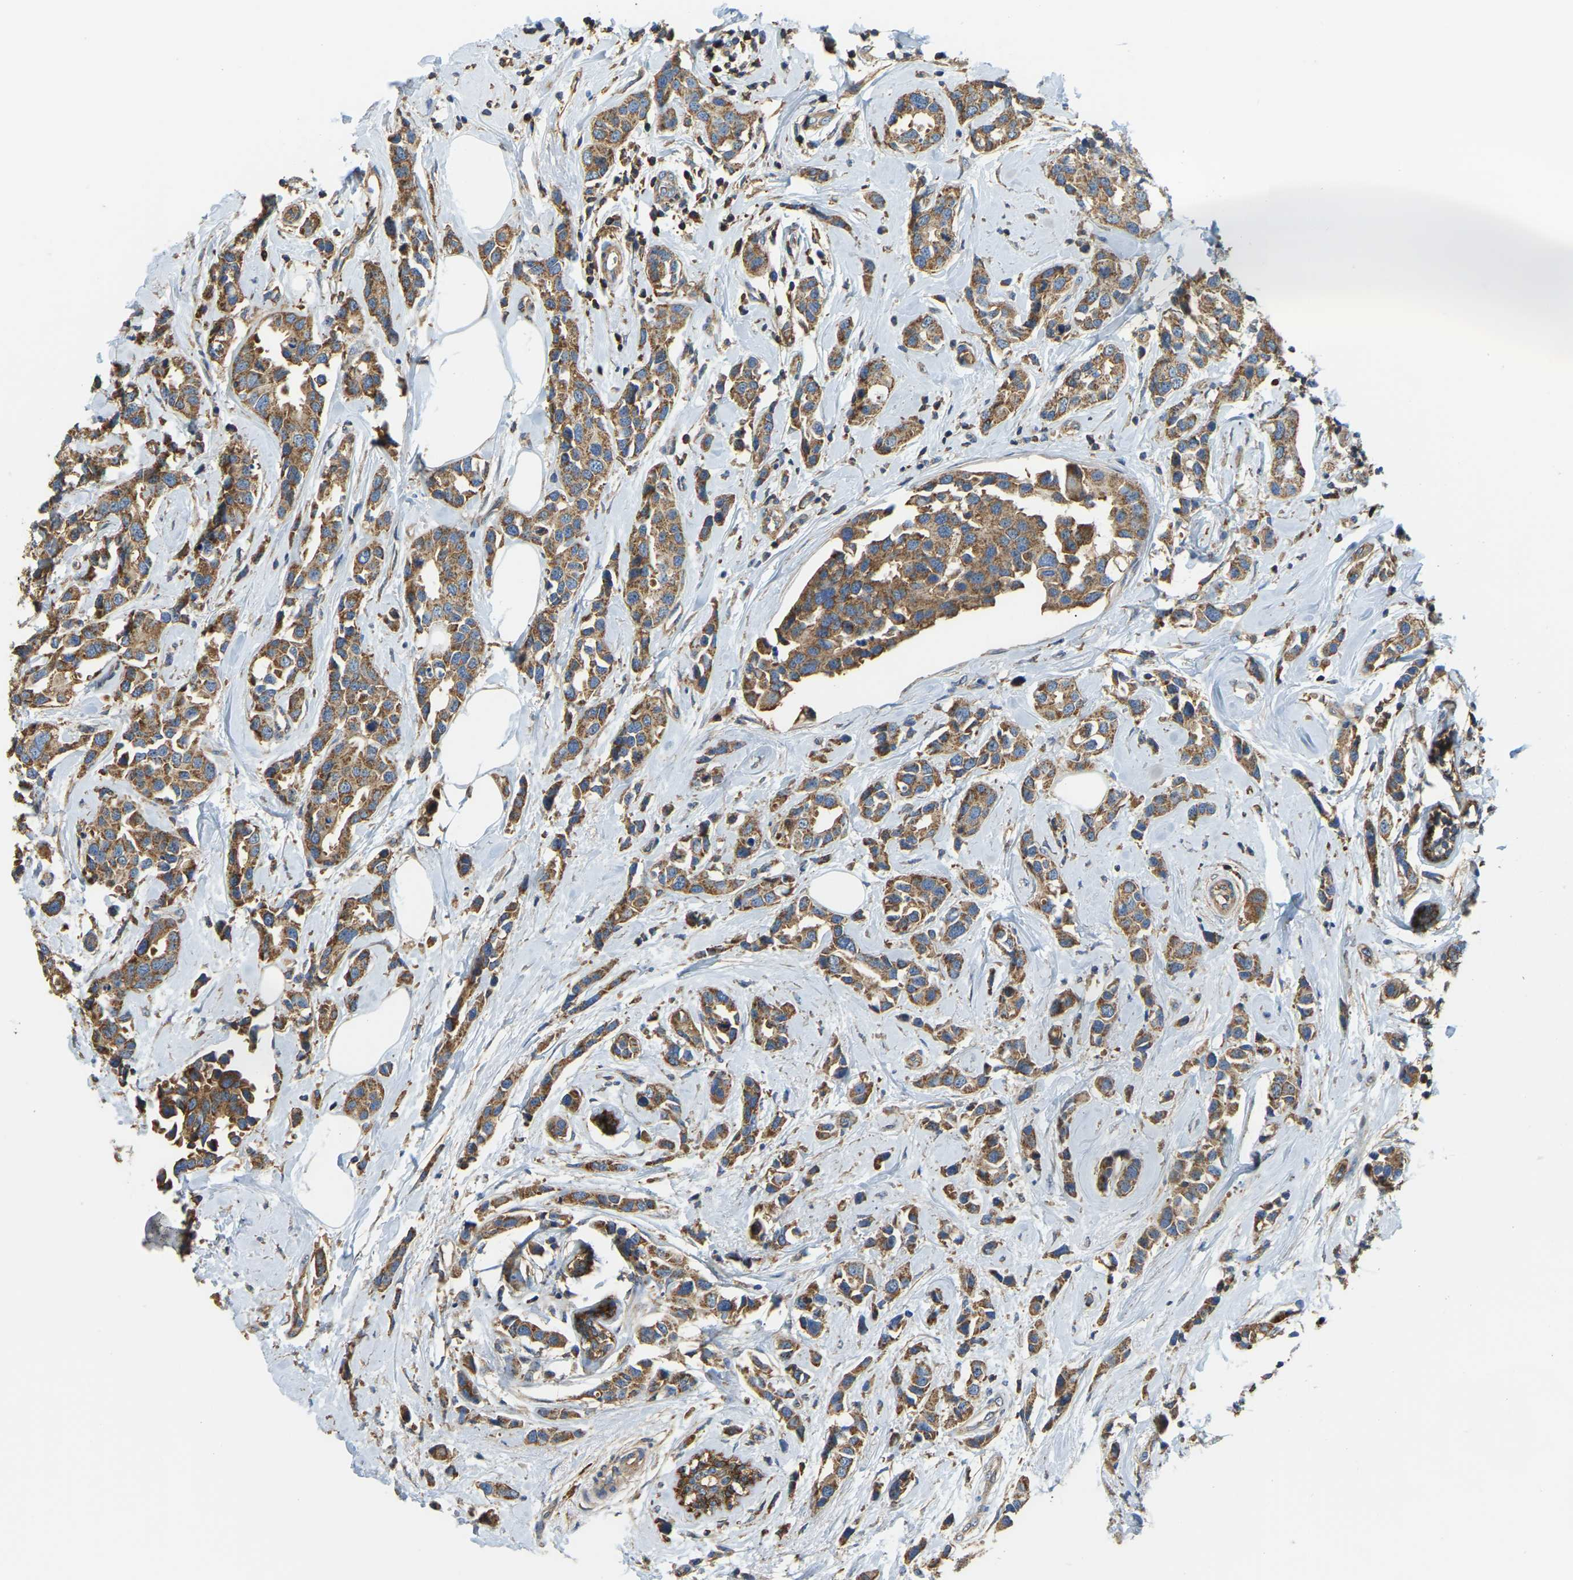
{"staining": {"intensity": "strong", "quantity": ">75%", "location": "cytoplasmic/membranous"}, "tissue": "breast cancer", "cell_type": "Tumor cells", "image_type": "cancer", "snomed": [{"axis": "morphology", "description": "Normal tissue, NOS"}, {"axis": "morphology", "description": "Duct carcinoma"}, {"axis": "topography", "description": "Breast"}], "caption": "Protein staining demonstrates strong cytoplasmic/membranous expression in about >75% of tumor cells in breast cancer.", "gene": "AHNAK", "patient": {"sex": "female", "age": 50}}